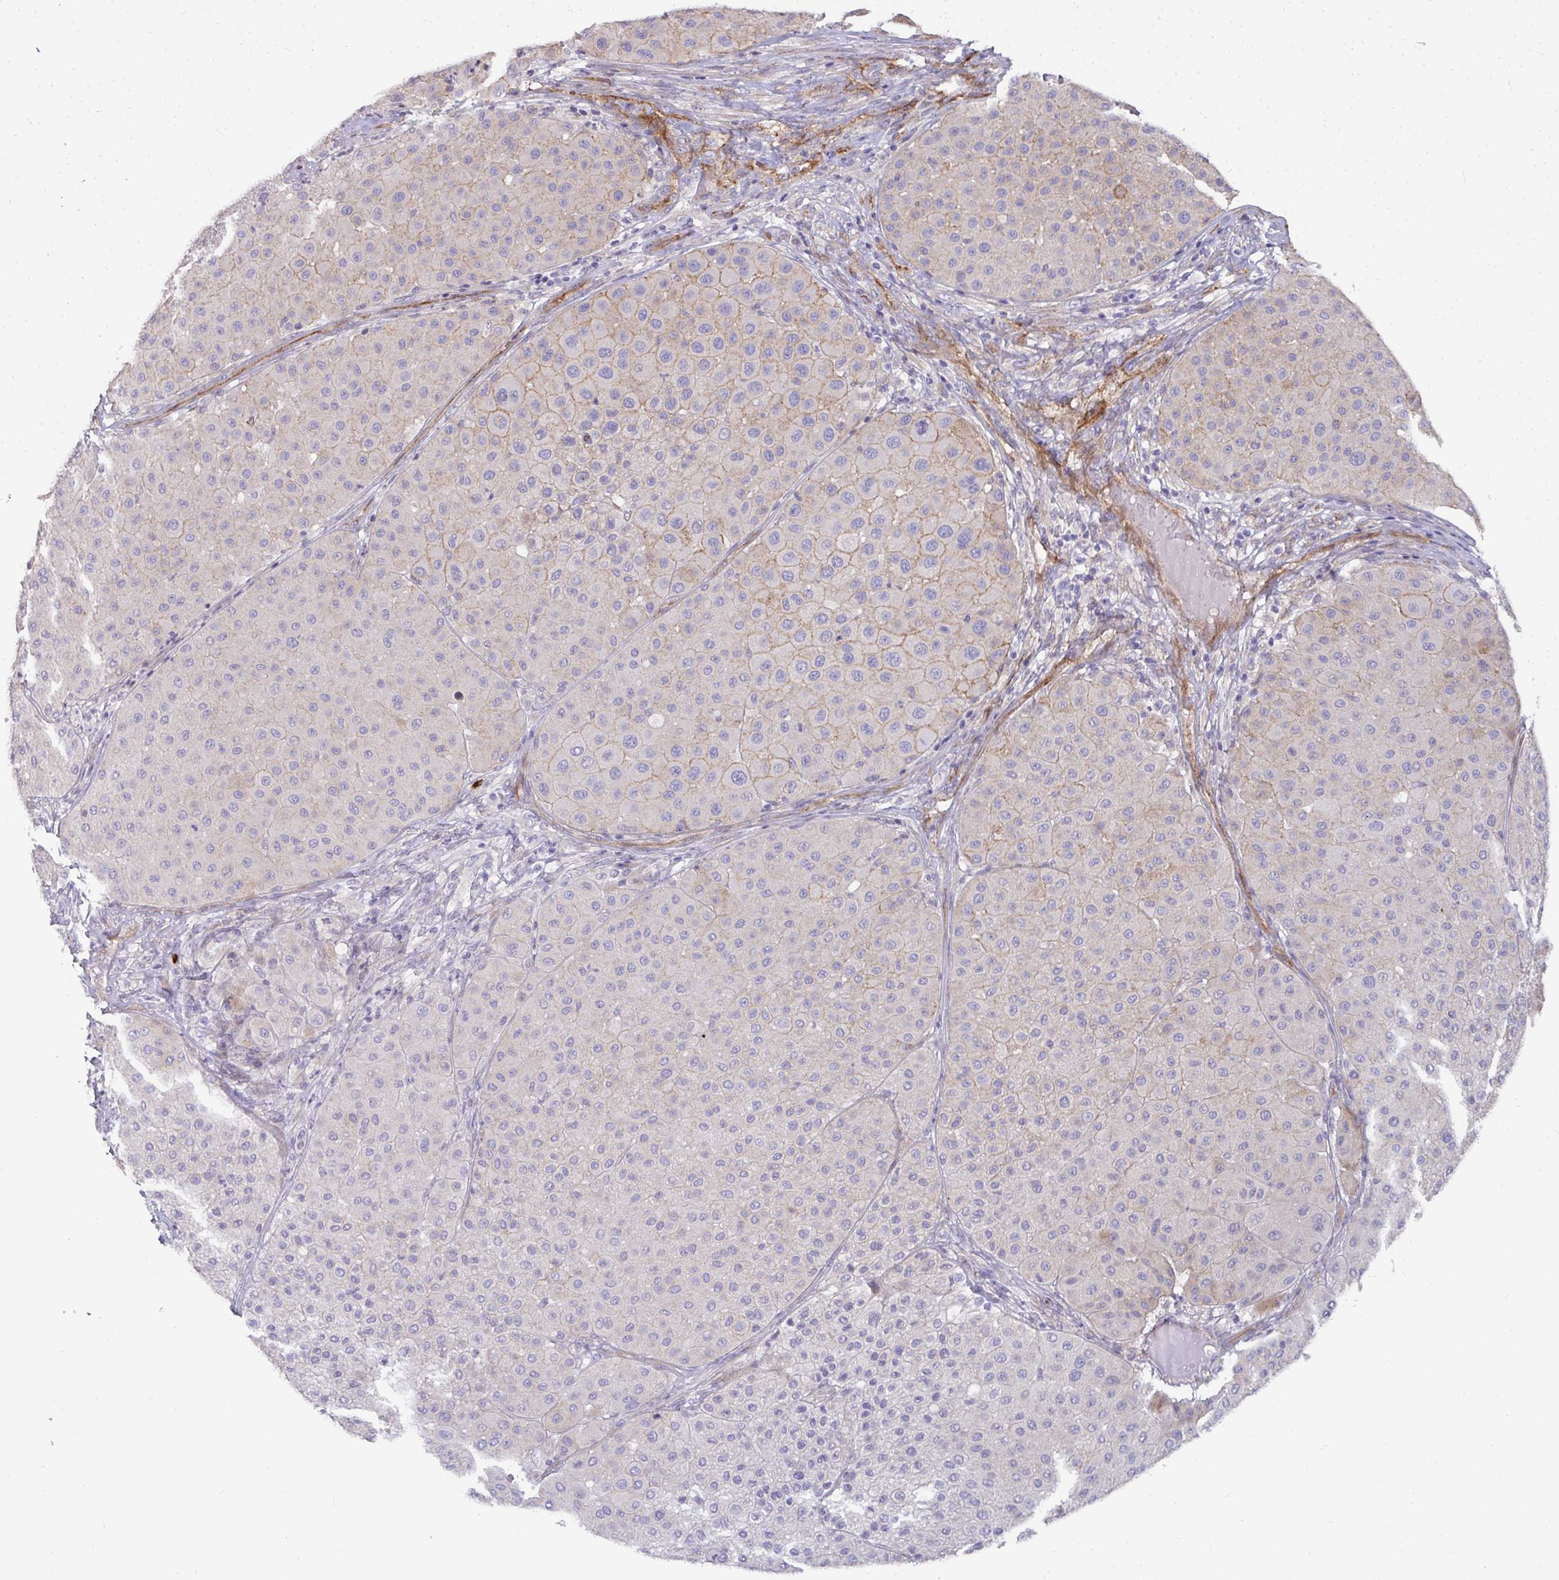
{"staining": {"intensity": "moderate", "quantity": "<25%", "location": "cytoplasmic/membranous"}, "tissue": "melanoma", "cell_type": "Tumor cells", "image_type": "cancer", "snomed": [{"axis": "morphology", "description": "Malignant melanoma, Metastatic site"}, {"axis": "topography", "description": "Smooth muscle"}], "caption": "DAB immunohistochemical staining of malignant melanoma (metastatic site) shows moderate cytoplasmic/membranous protein expression in approximately <25% of tumor cells. (DAB (3,3'-diaminobenzidine) IHC, brown staining for protein, blue staining for nuclei).", "gene": "SH2D1B", "patient": {"sex": "male", "age": 41}}